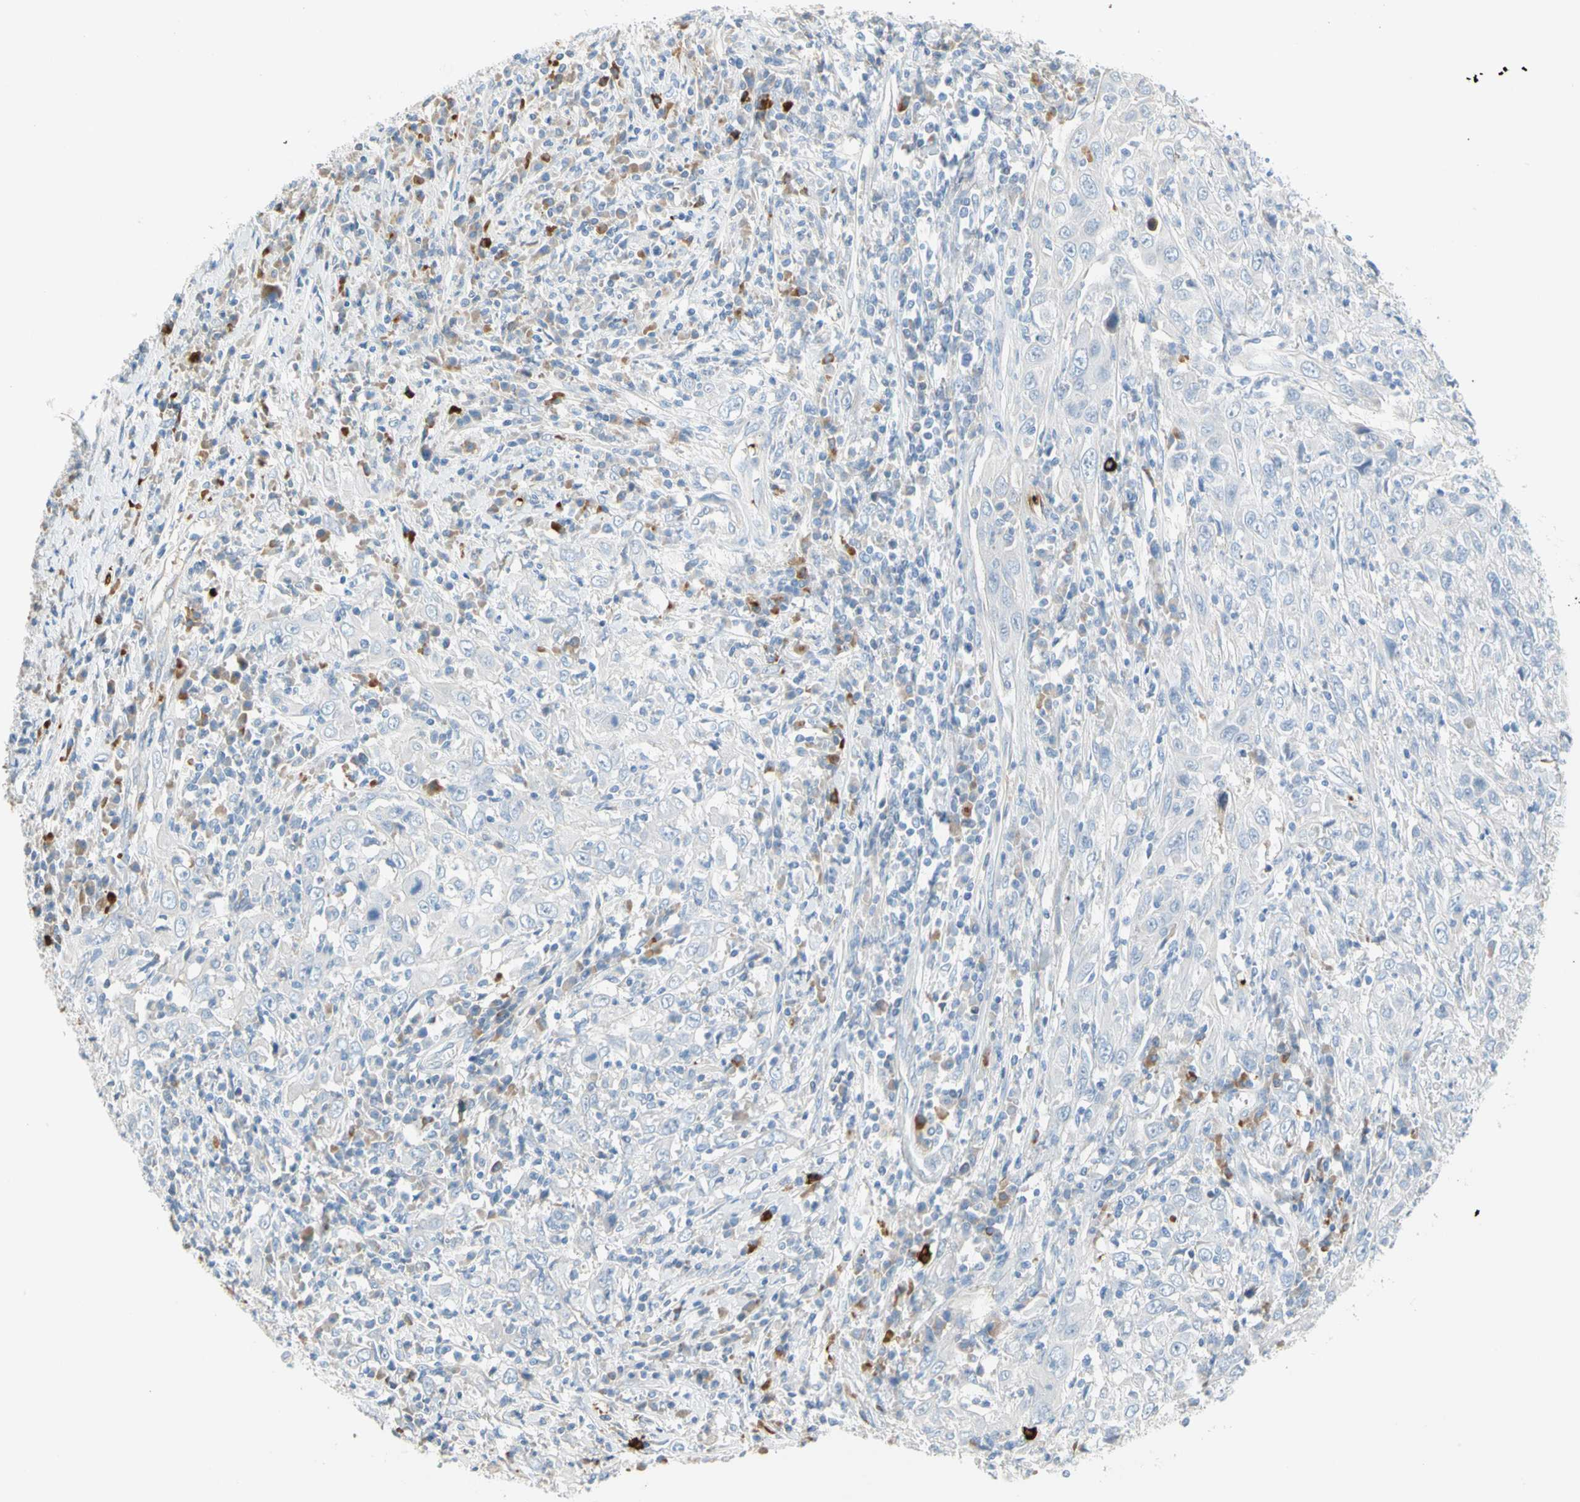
{"staining": {"intensity": "negative", "quantity": "none", "location": "none"}, "tissue": "cervical cancer", "cell_type": "Tumor cells", "image_type": "cancer", "snomed": [{"axis": "morphology", "description": "Squamous cell carcinoma, NOS"}, {"axis": "topography", "description": "Cervix"}], "caption": "A high-resolution micrograph shows IHC staining of cervical cancer, which reveals no significant staining in tumor cells.", "gene": "PPBP", "patient": {"sex": "female", "age": 46}}